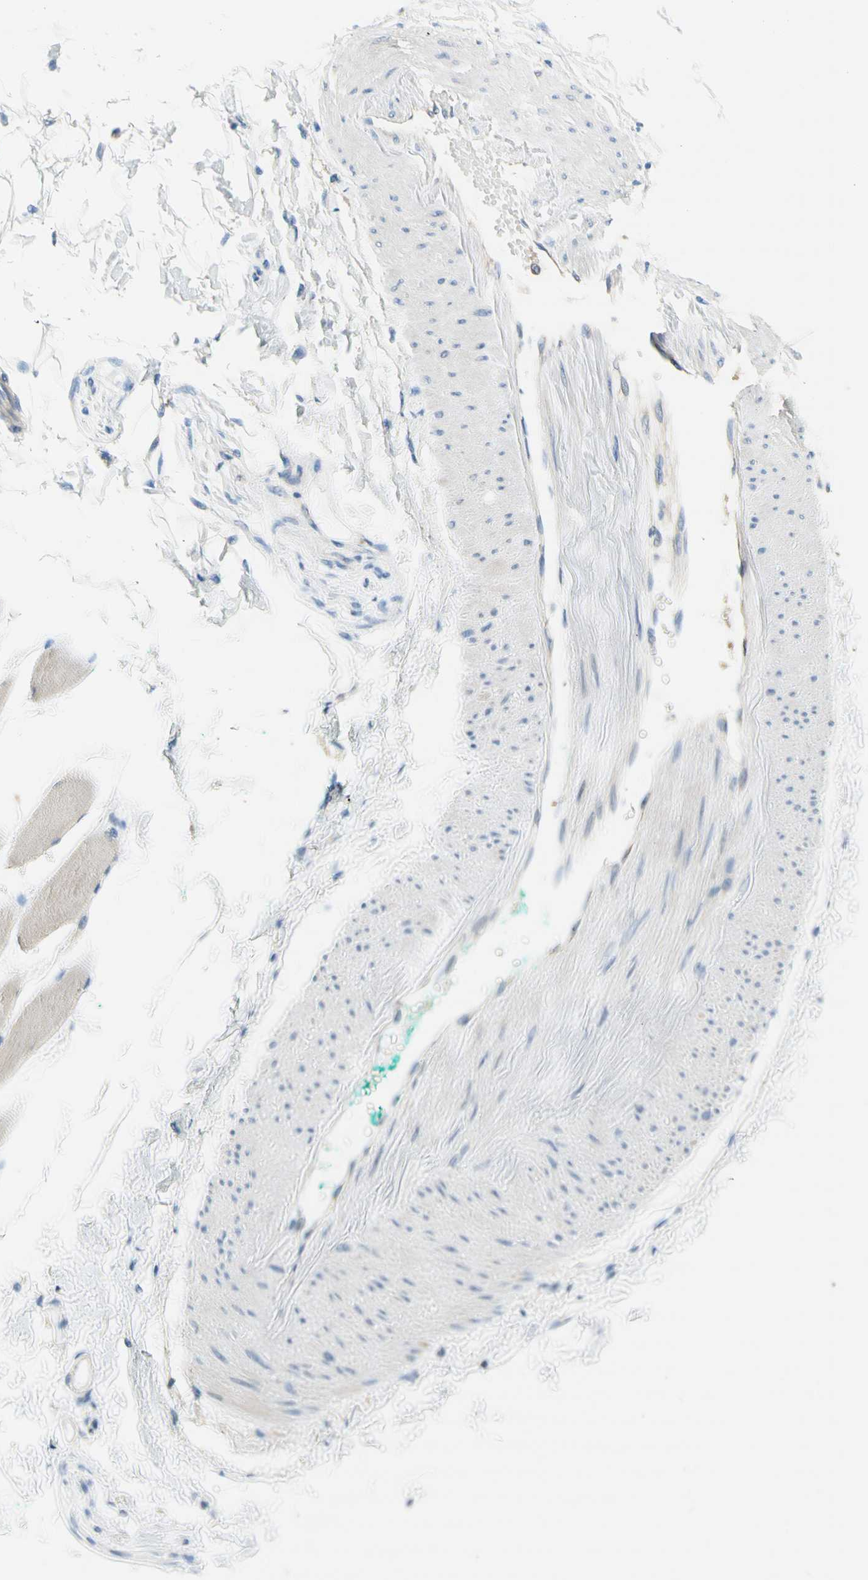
{"staining": {"intensity": "negative", "quantity": "none", "location": "none"}, "tissue": "skeletal muscle", "cell_type": "Myocytes", "image_type": "normal", "snomed": [{"axis": "morphology", "description": "Normal tissue, NOS"}, {"axis": "topography", "description": "Skeletal muscle"}, {"axis": "topography", "description": "Oral tissue"}, {"axis": "topography", "description": "Peripheral nerve tissue"}], "caption": "Human skeletal muscle stained for a protein using immunohistochemistry (IHC) displays no positivity in myocytes.", "gene": "F3", "patient": {"sex": "female", "age": 84}}